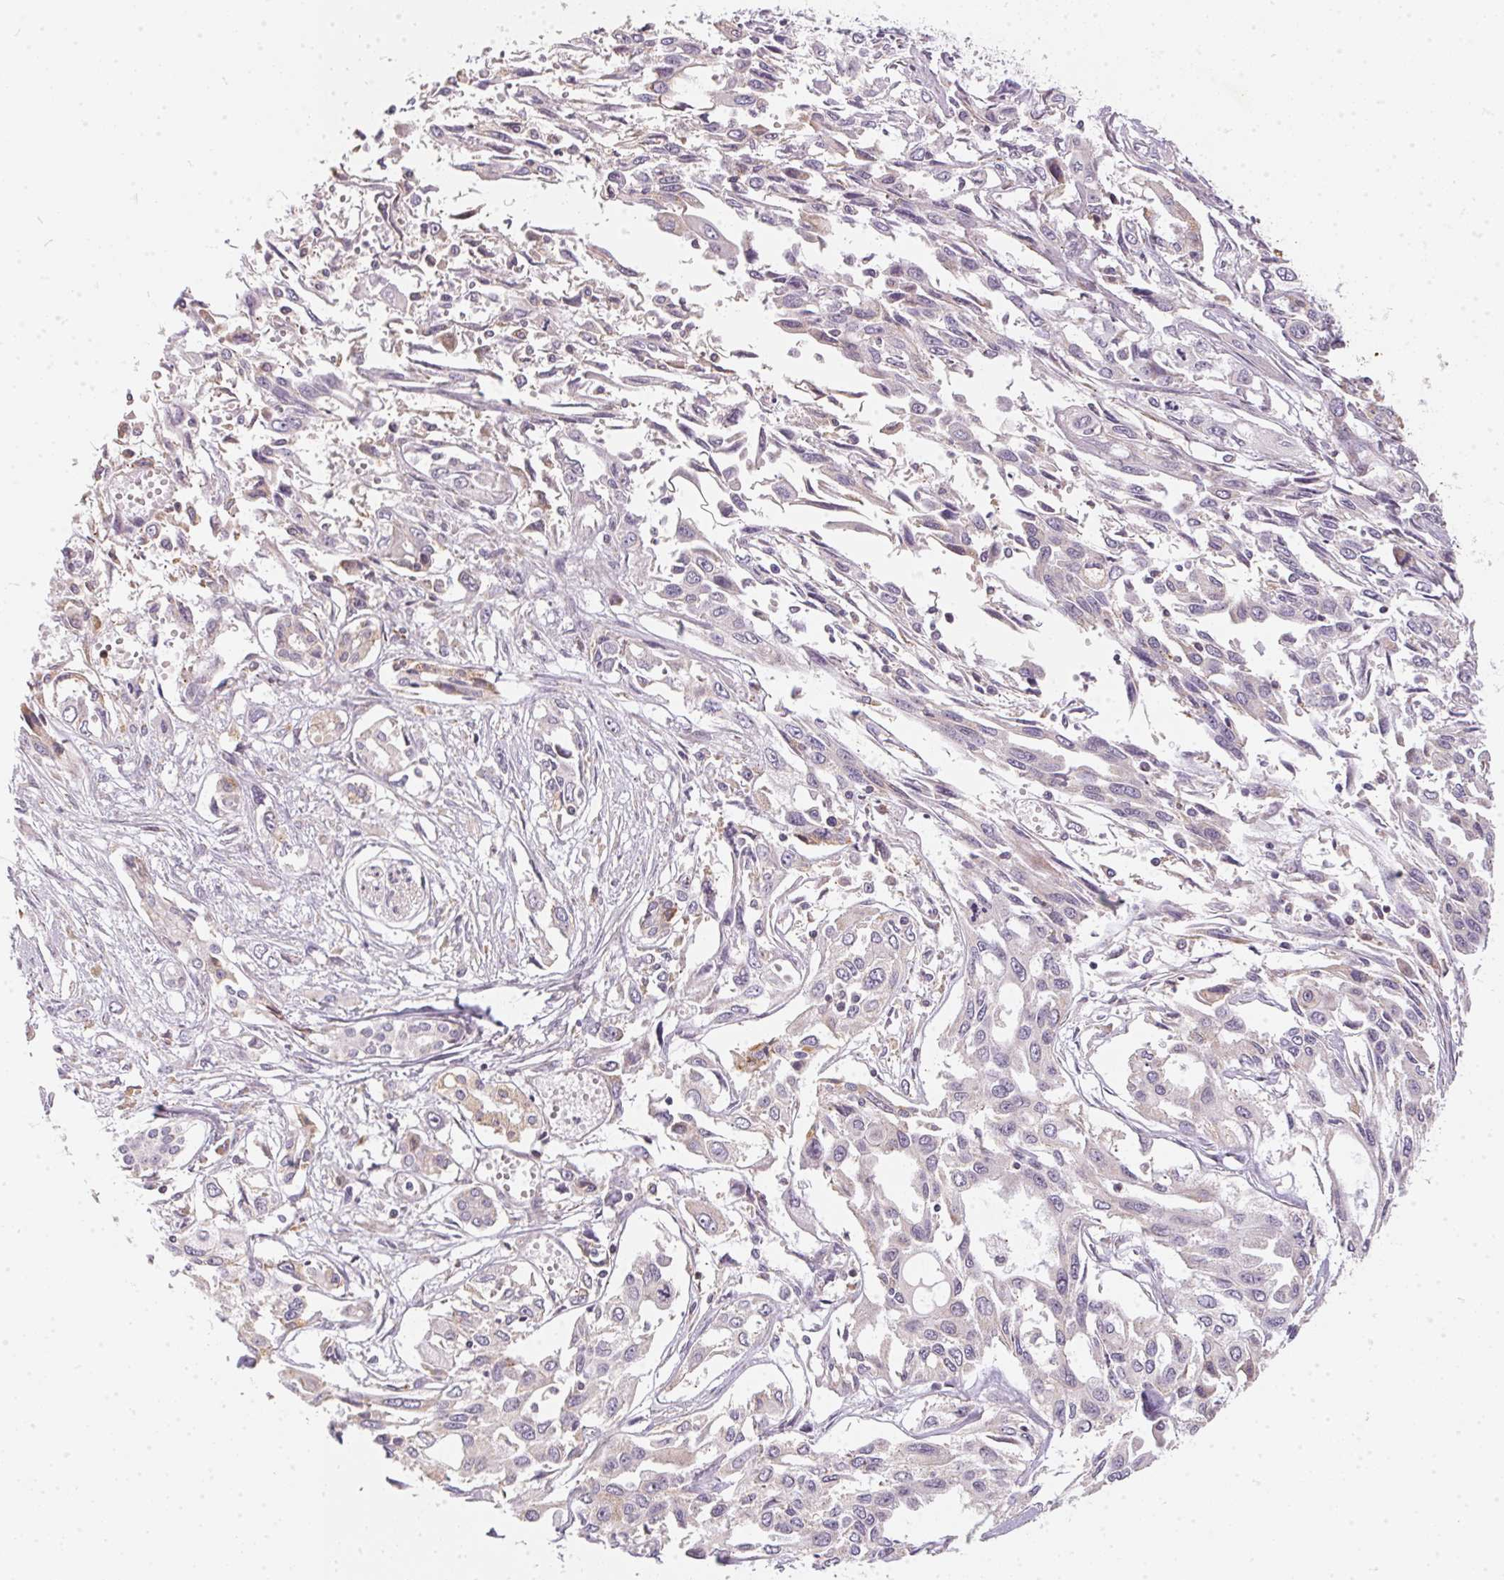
{"staining": {"intensity": "negative", "quantity": "none", "location": "none"}, "tissue": "pancreatic cancer", "cell_type": "Tumor cells", "image_type": "cancer", "snomed": [{"axis": "morphology", "description": "Adenocarcinoma, NOS"}, {"axis": "topography", "description": "Pancreas"}], "caption": "IHC photomicrograph of neoplastic tissue: human pancreatic cancer (adenocarcinoma) stained with DAB reveals no significant protein positivity in tumor cells.", "gene": "VWA5B2", "patient": {"sex": "female", "age": 55}}